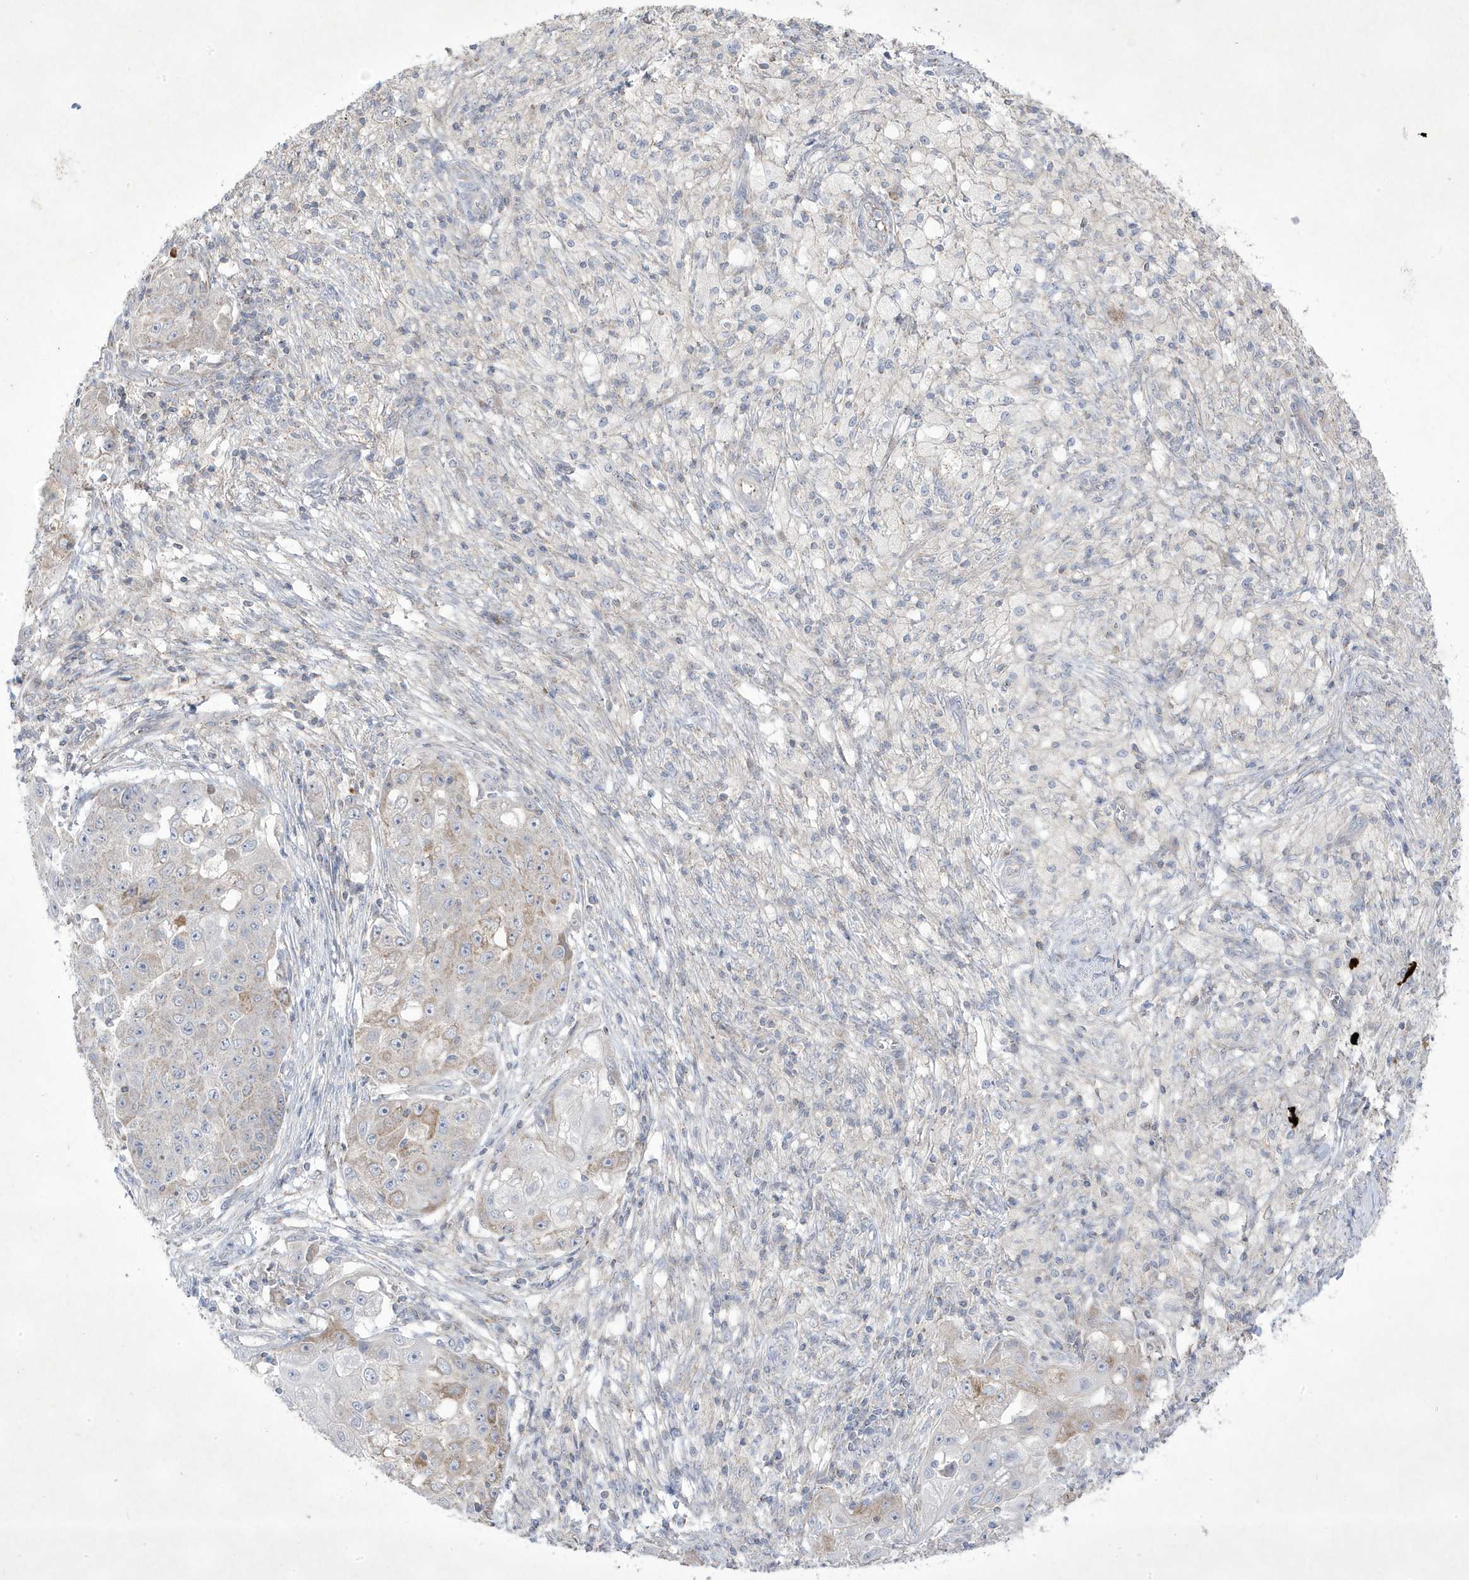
{"staining": {"intensity": "weak", "quantity": "<25%", "location": "cytoplasmic/membranous"}, "tissue": "ovarian cancer", "cell_type": "Tumor cells", "image_type": "cancer", "snomed": [{"axis": "morphology", "description": "Carcinoma, endometroid"}, {"axis": "topography", "description": "Ovary"}], "caption": "Immunohistochemical staining of human ovarian endometroid carcinoma reveals no significant positivity in tumor cells.", "gene": "ADAMTSL3", "patient": {"sex": "female", "age": 42}}